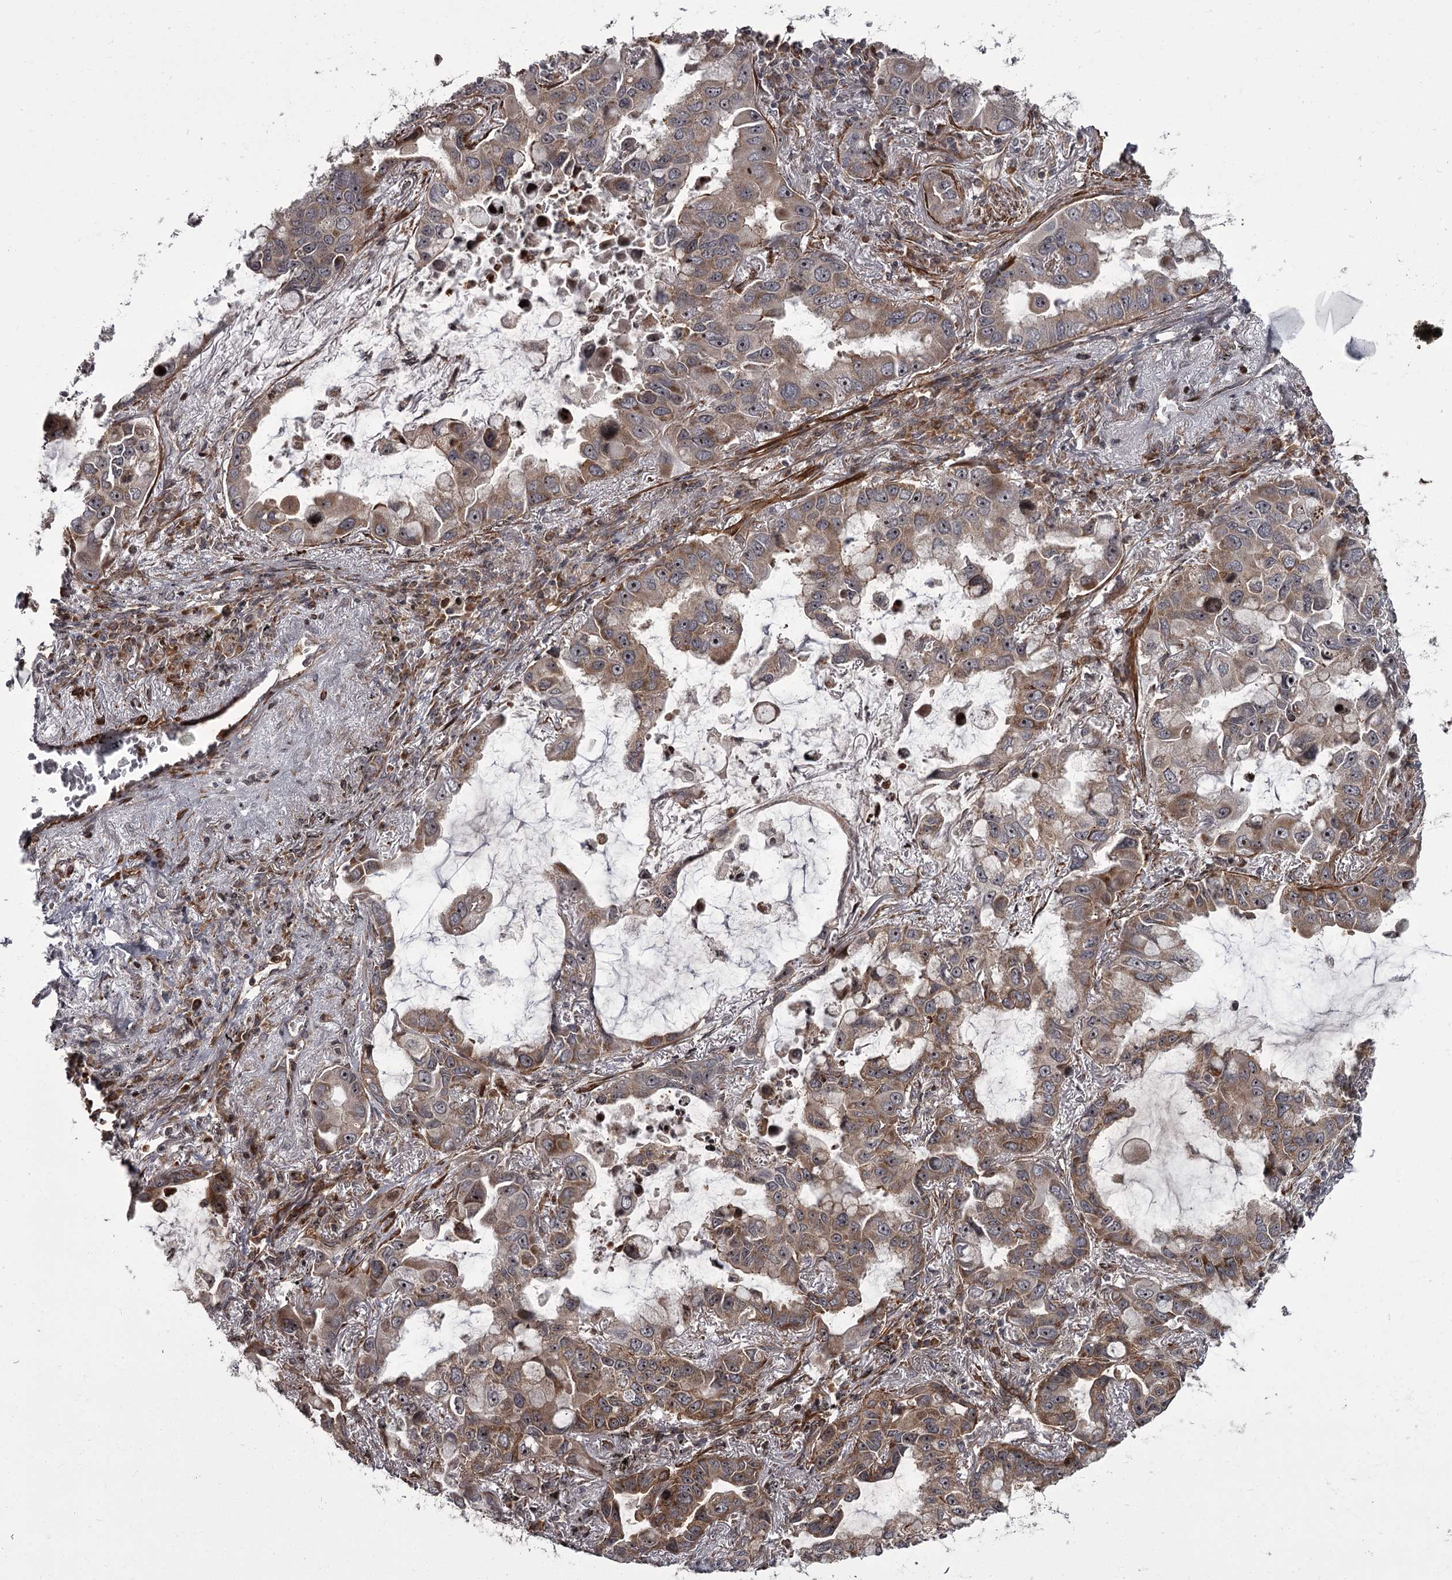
{"staining": {"intensity": "moderate", "quantity": "25%-75%", "location": "cytoplasmic/membranous,nuclear"}, "tissue": "lung cancer", "cell_type": "Tumor cells", "image_type": "cancer", "snomed": [{"axis": "morphology", "description": "Adenocarcinoma, NOS"}, {"axis": "topography", "description": "Lung"}], "caption": "Lung cancer (adenocarcinoma) stained for a protein reveals moderate cytoplasmic/membranous and nuclear positivity in tumor cells. Using DAB (brown) and hematoxylin (blue) stains, captured at high magnification using brightfield microscopy.", "gene": "THAP9", "patient": {"sex": "male", "age": 64}}